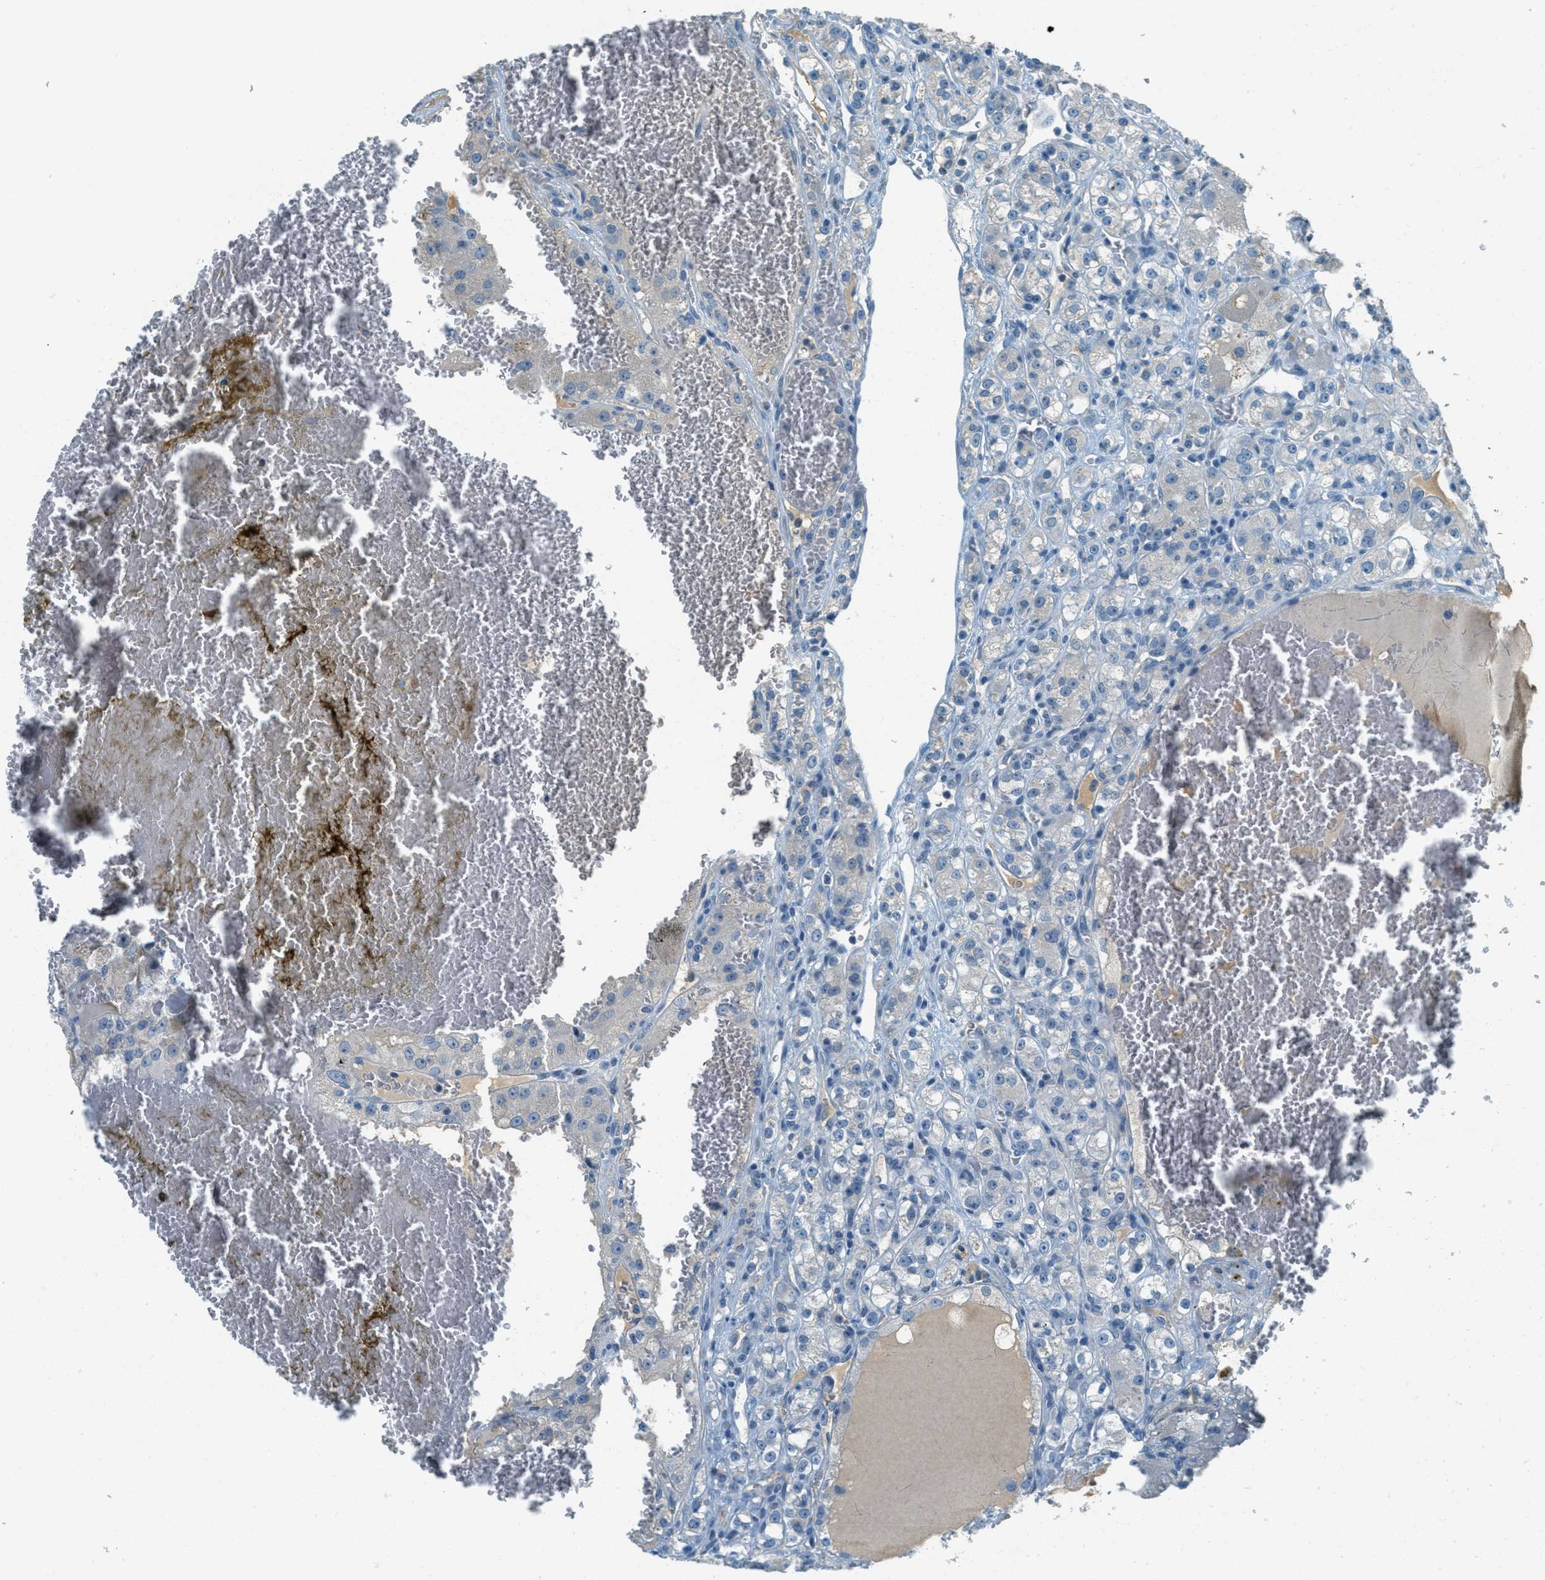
{"staining": {"intensity": "negative", "quantity": "none", "location": "none"}, "tissue": "renal cancer", "cell_type": "Tumor cells", "image_type": "cancer", "snomed": [{"axis": "morphology", "description": "Normal tissue, NOS"}, {"axis": "morphology", "description": "Adenocarcinoma, NOS"}, {"axis": "topography", "description": "Kidney"}], "caption": "An image of renal cancer (adenocarcinoma) stained for a protein shows no brown staining in tumor cells.", "gene": "MSLN", "patient": {"sex": "male", "age": 61}}